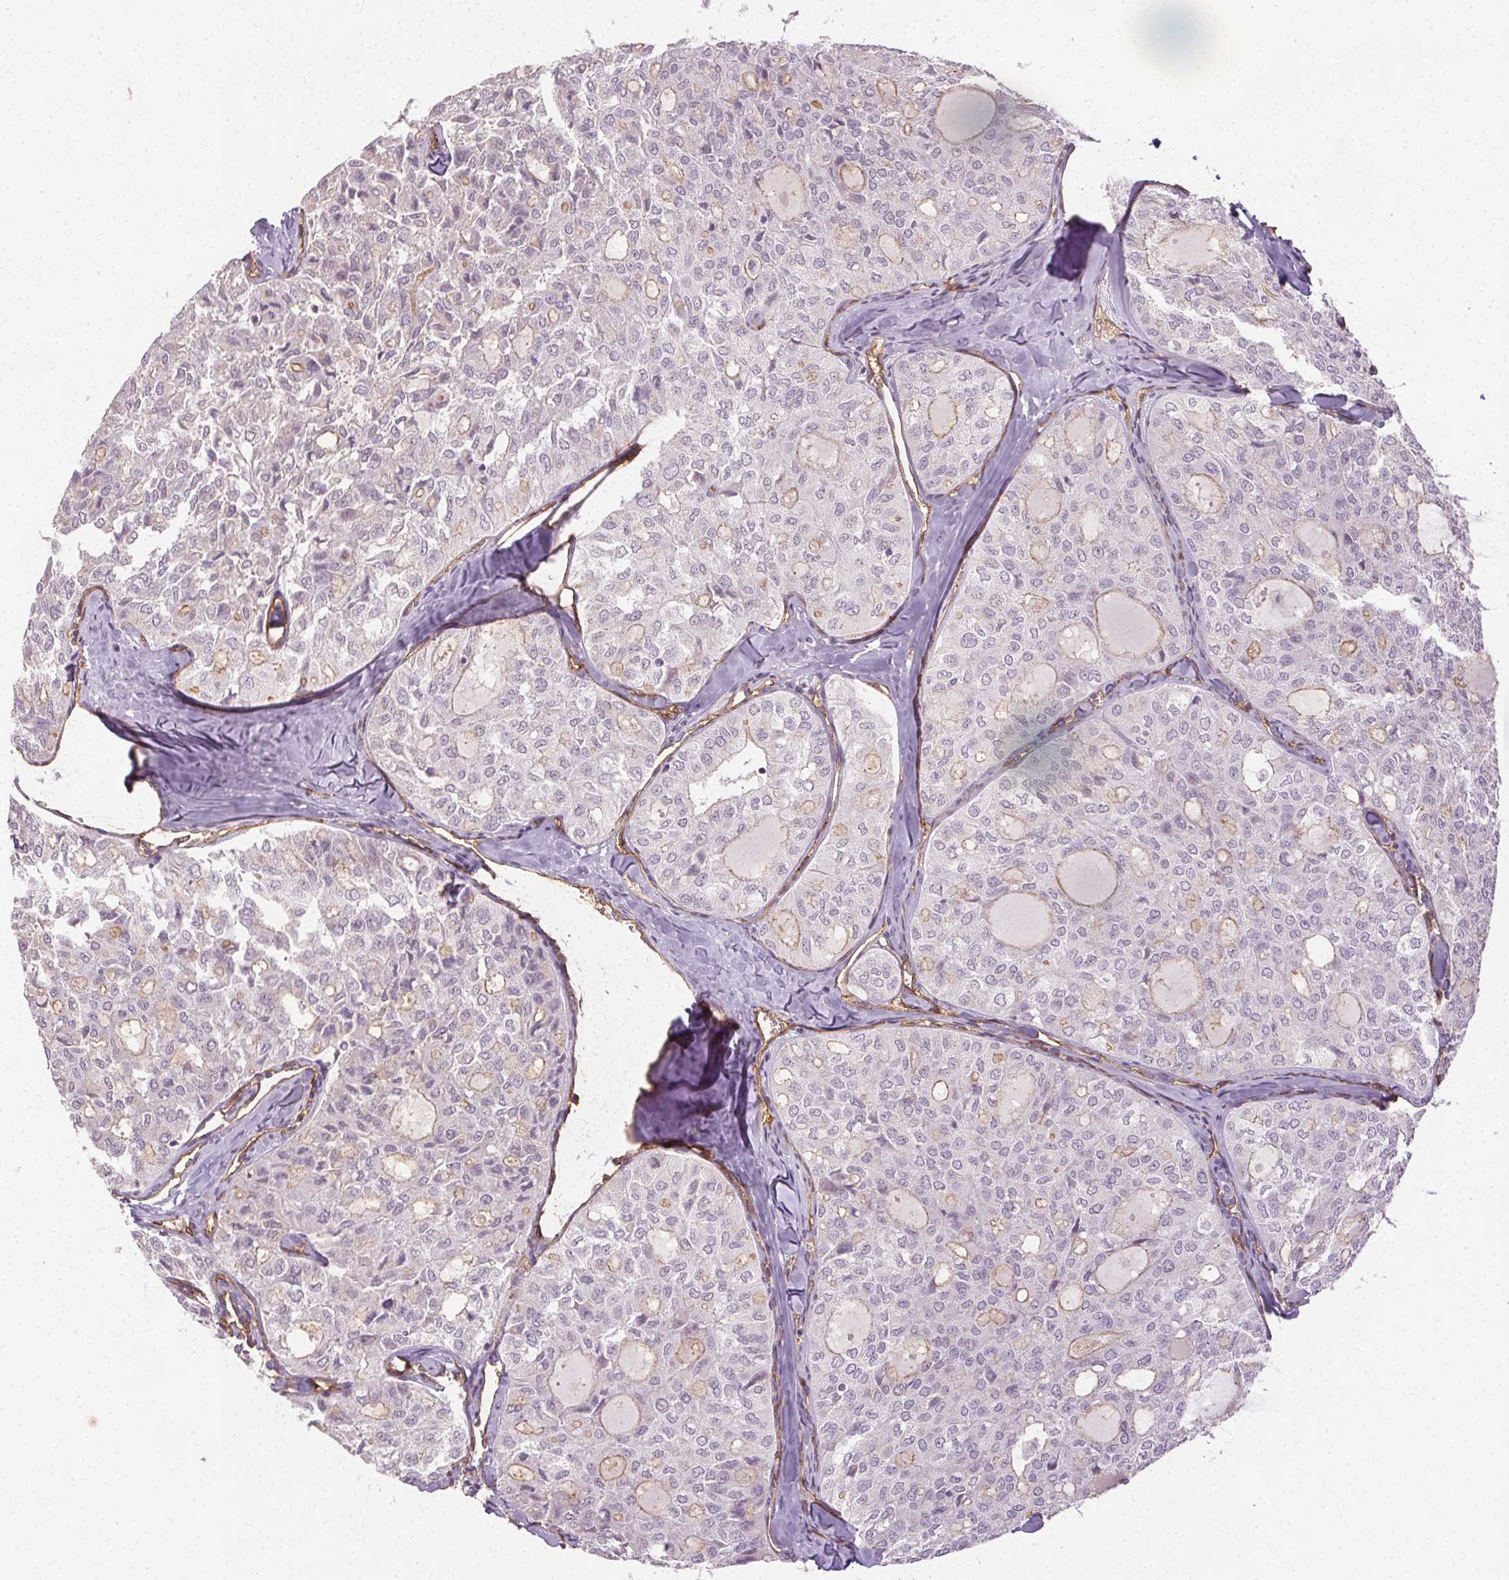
{"staining": {"intensity": "negative", "quantity": "none", "location": "none"}, "tissue": "thyroid cancer", "cell_type": "Tumor cells", "image_type": "cancer", "snomed": [{"axis": "morphology", "description": "Follicular adenoma carcinoma, NOS"}, {"axis": "topography", "description": "Thyroid gland"}], "caption": "DAB immunohistochemical staining of thyroid cancer reveals no significant expression in tumor cells.", "gene": "PODXL", "patient": {"sex": "male", "age": 75}}